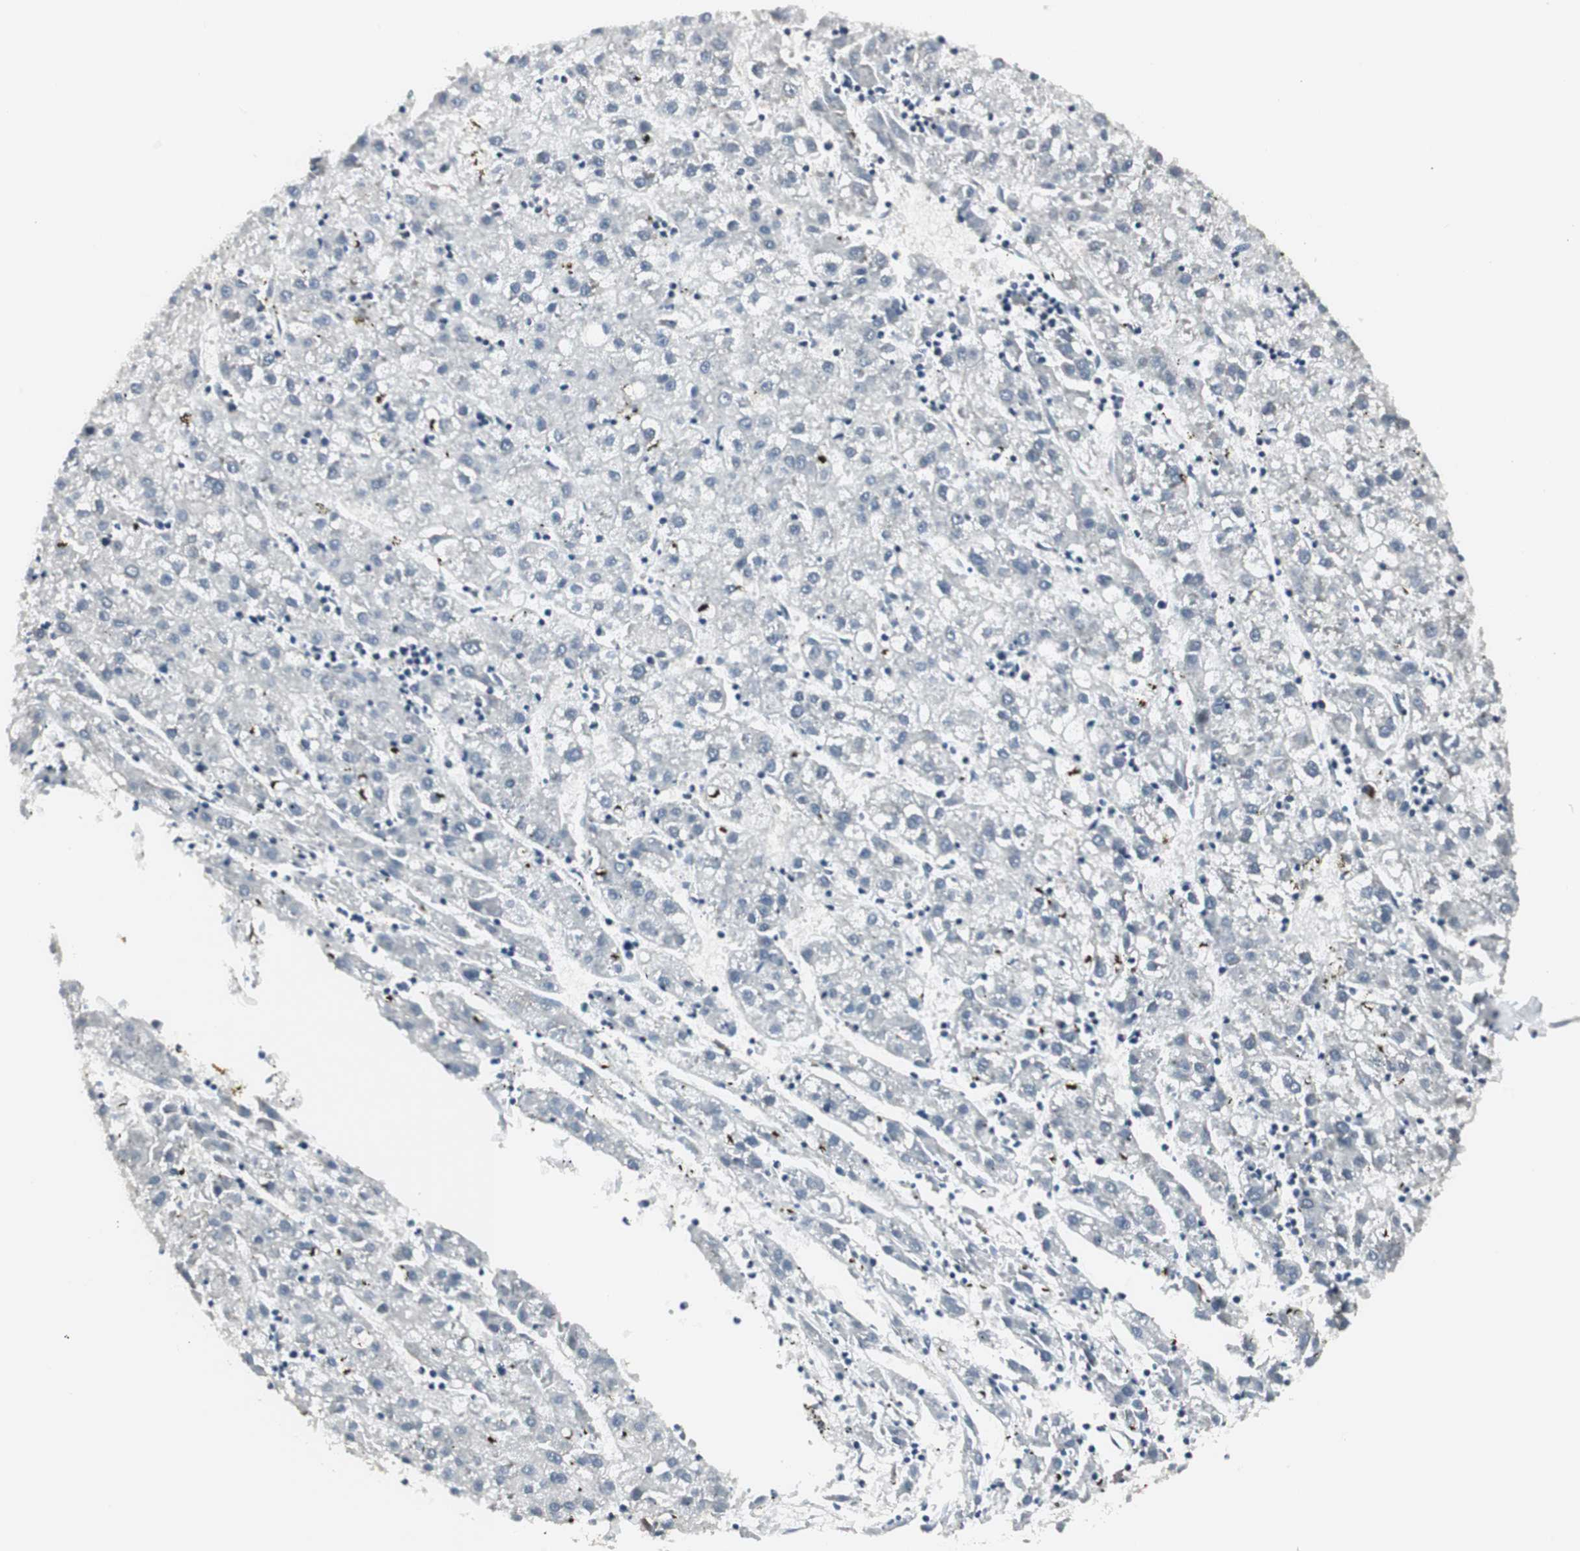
{"staining": {"intensity": "negative", "quantity": "none", "location": "none"}, "tissue": "liver cancer", "cell_type": "Tumor cells", "image_type": "cancer", "snomed": [{"axis": "morphology", "description": "Carcinoma, Hepatocellular, NOS"}, {"axis": "topography", "description": "Liver"}], "caption": "Tumor cells show no significant protein expression in liver cancer.", "gene": "CCT5", "patient": {"sex": "male", "age": 72}}